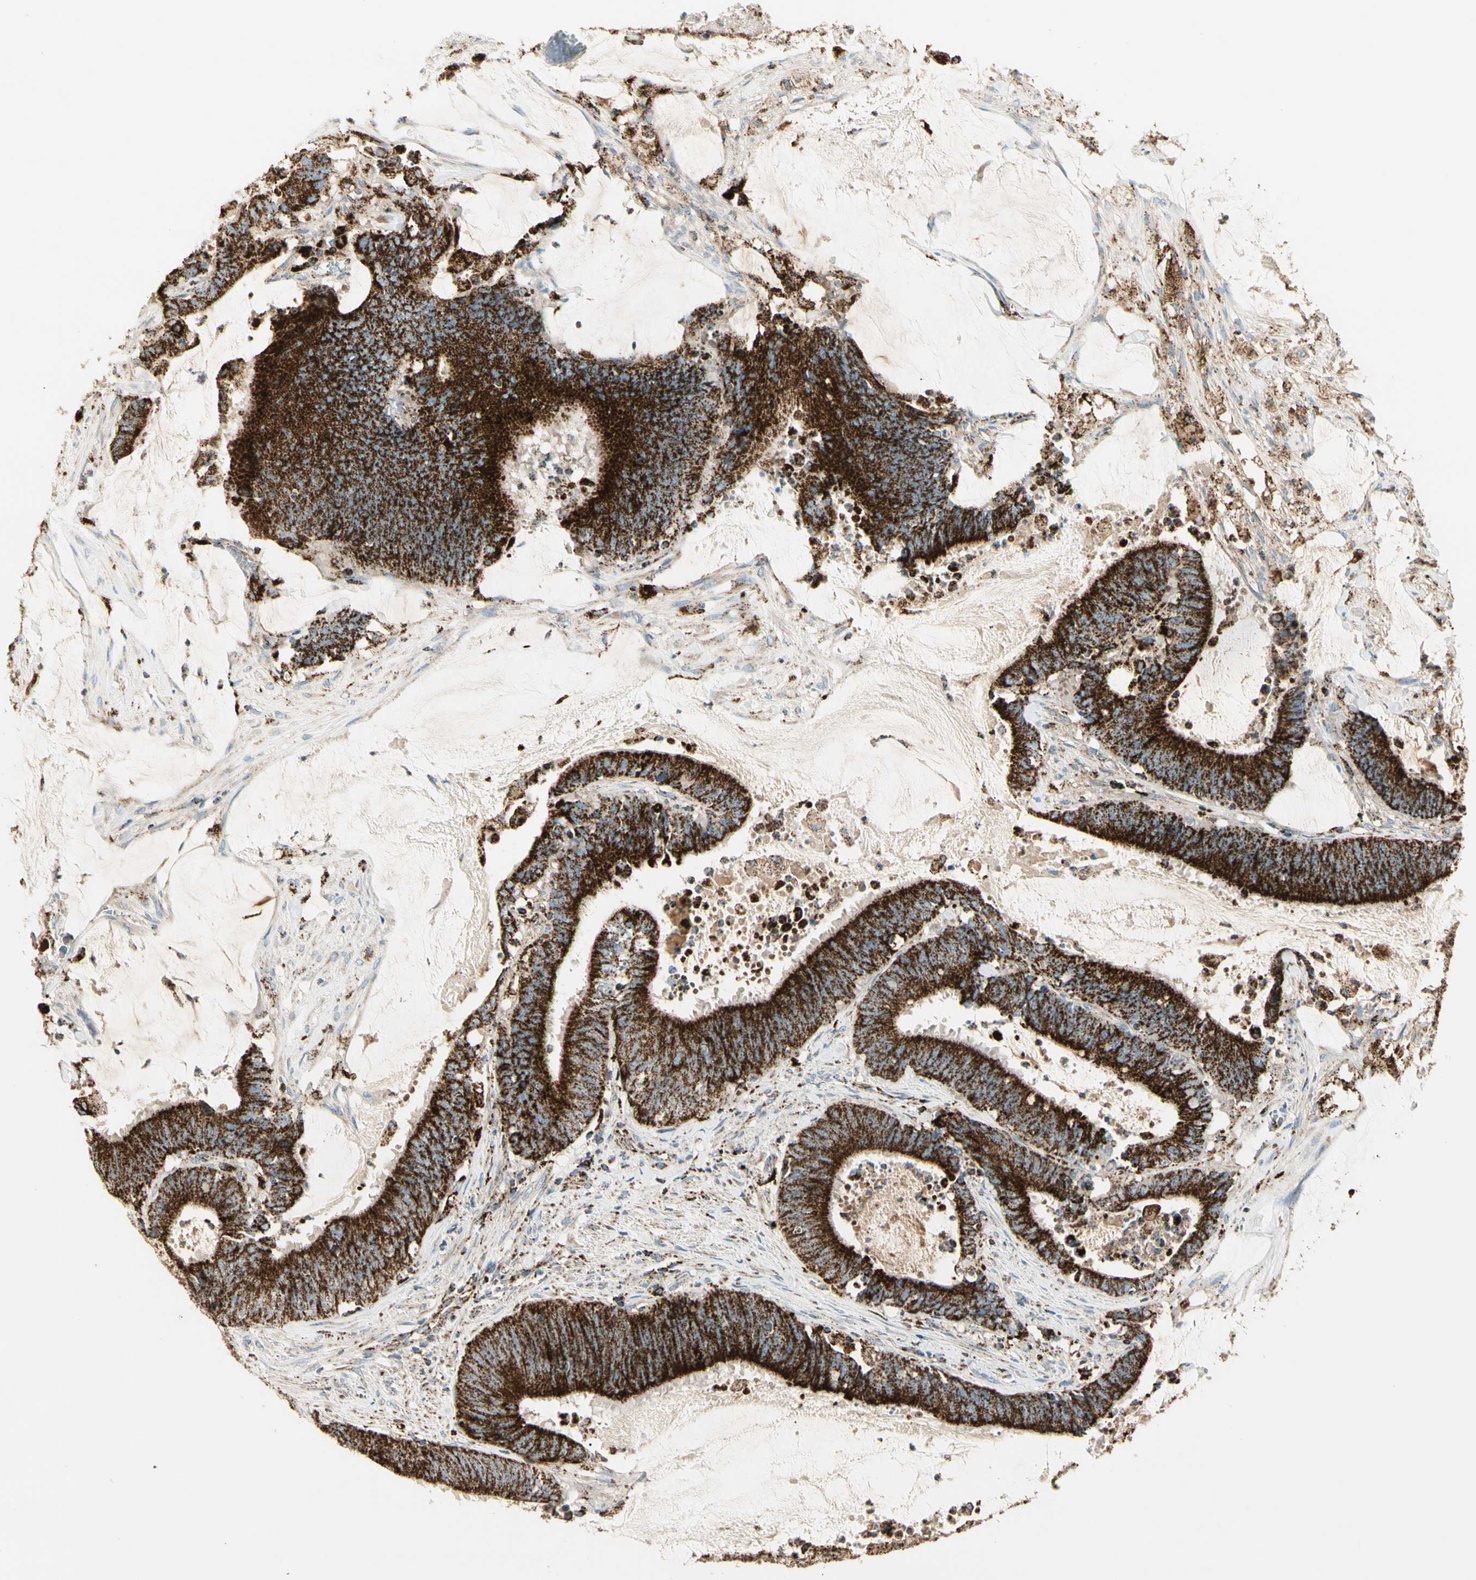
{"staining": {"intensity": "strong", "quantity": ">75%", "location": "cytoplasmic/membranous"}, "tissue": "colorectal cancer", "cell_type": "Tumor cells", "image_type": "cancer", "snomed": [{"axis": "morphology", "description": "Adenocarcinoma, NOS"}, {"axis": "topography", "description": "Rectum"}], "caption": "DAB (3,3'-diaminobenzidine) immunohistochemical staining of human colorectal cancer reveals strong cytoplasmic/membranous protein positivity in approximately >75% of tumor cells. (DAB (3,3'-diaminobenzidine) = brown stain, brightfield microscopy at high magnification).", "gene": "ME2", "patient": {"sex": "female", "age": 66}}